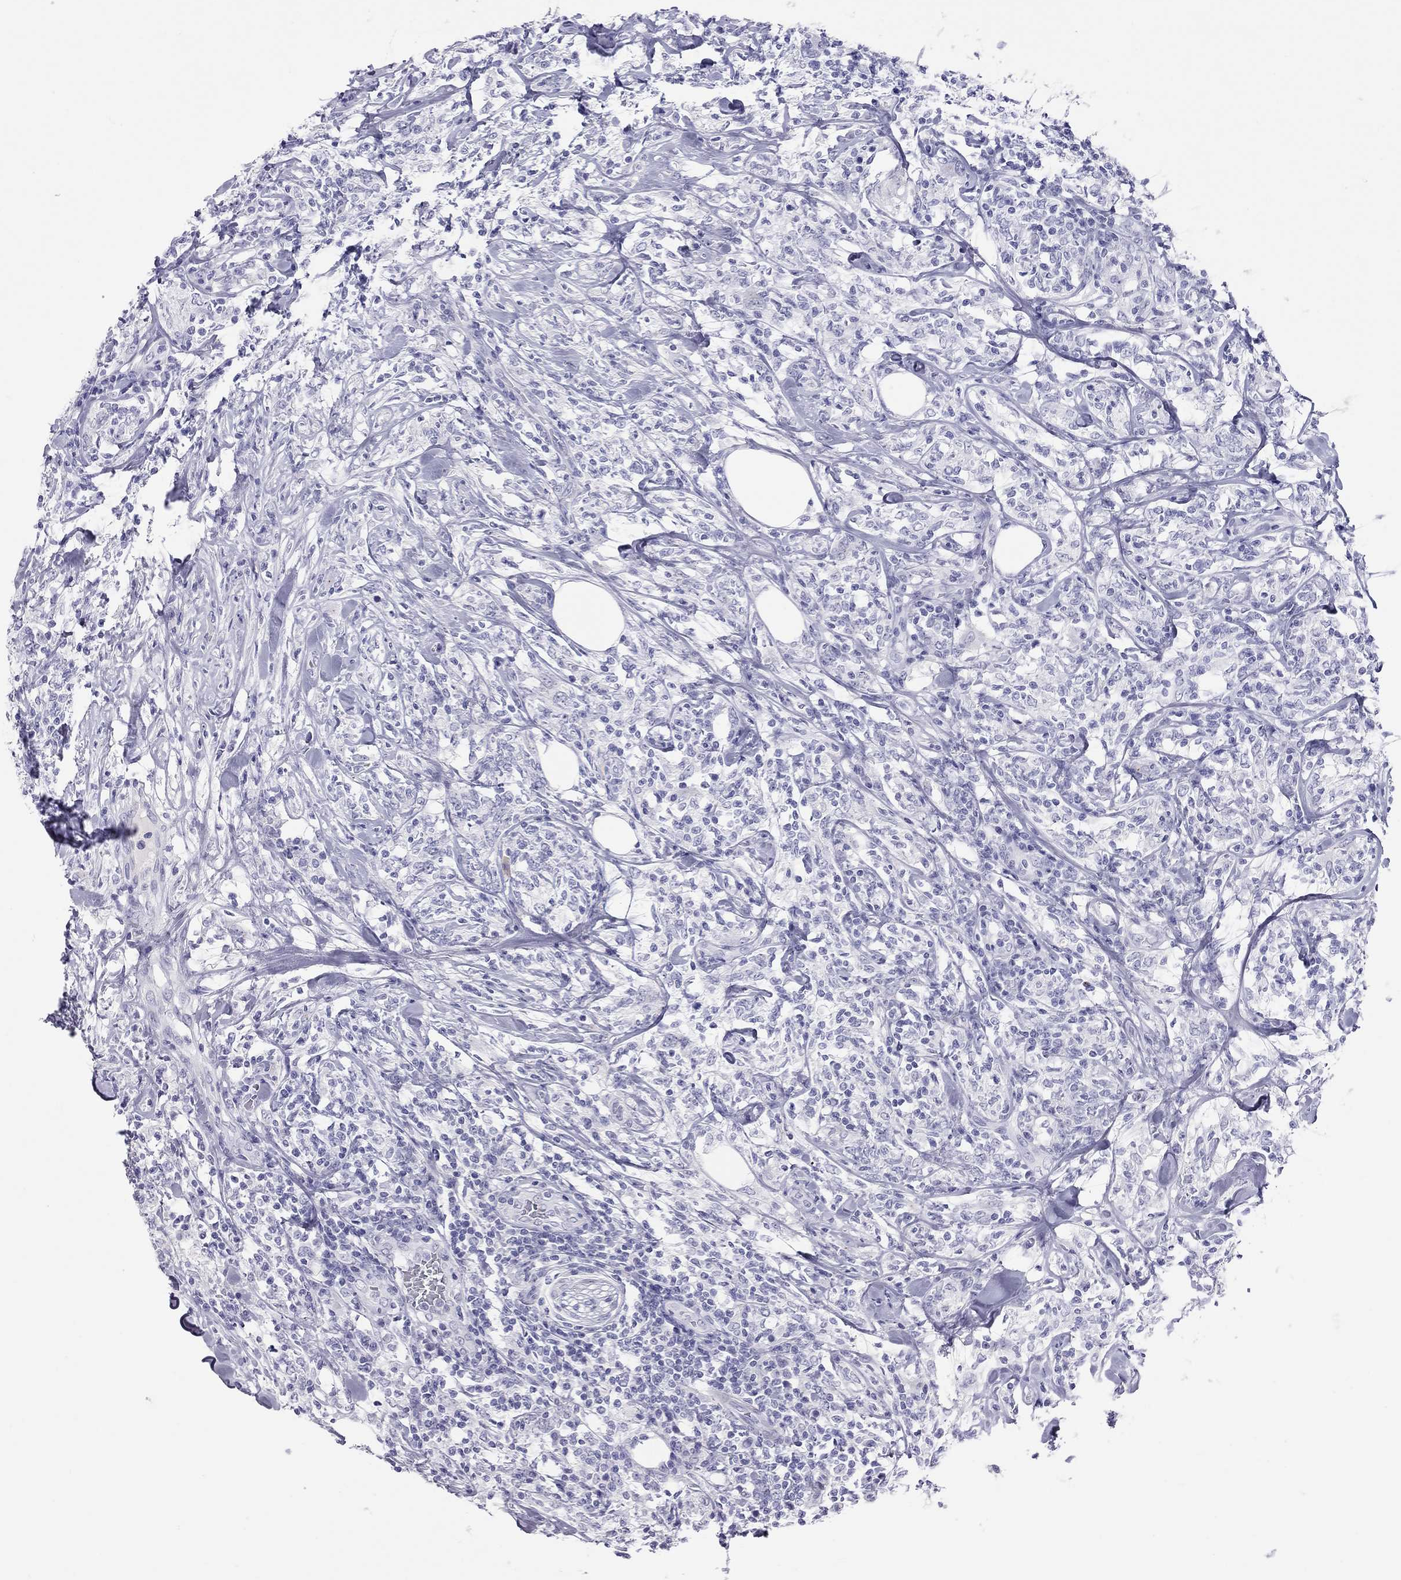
{"staining": {"intensity": "negative", "quantity": "none", "location": "none"}, "tissue": "lymphoma", "cell_type": "Tumor cells", "image_type": "cancer", "snomed": [{"axis": "morphology", "description": "Malignant lymphoma, non-Hodgkin's type, High grade"}, {"axis": "topography", "description": "Lymph node"}], "caption": "Immunohistochemical staining of human high-grade malignant lymphoma, non-Hodgkin's type reveals no significant expression in tumor cells.", "gene": "STAG3", "patient": {"sex": "female", "age": 84}}